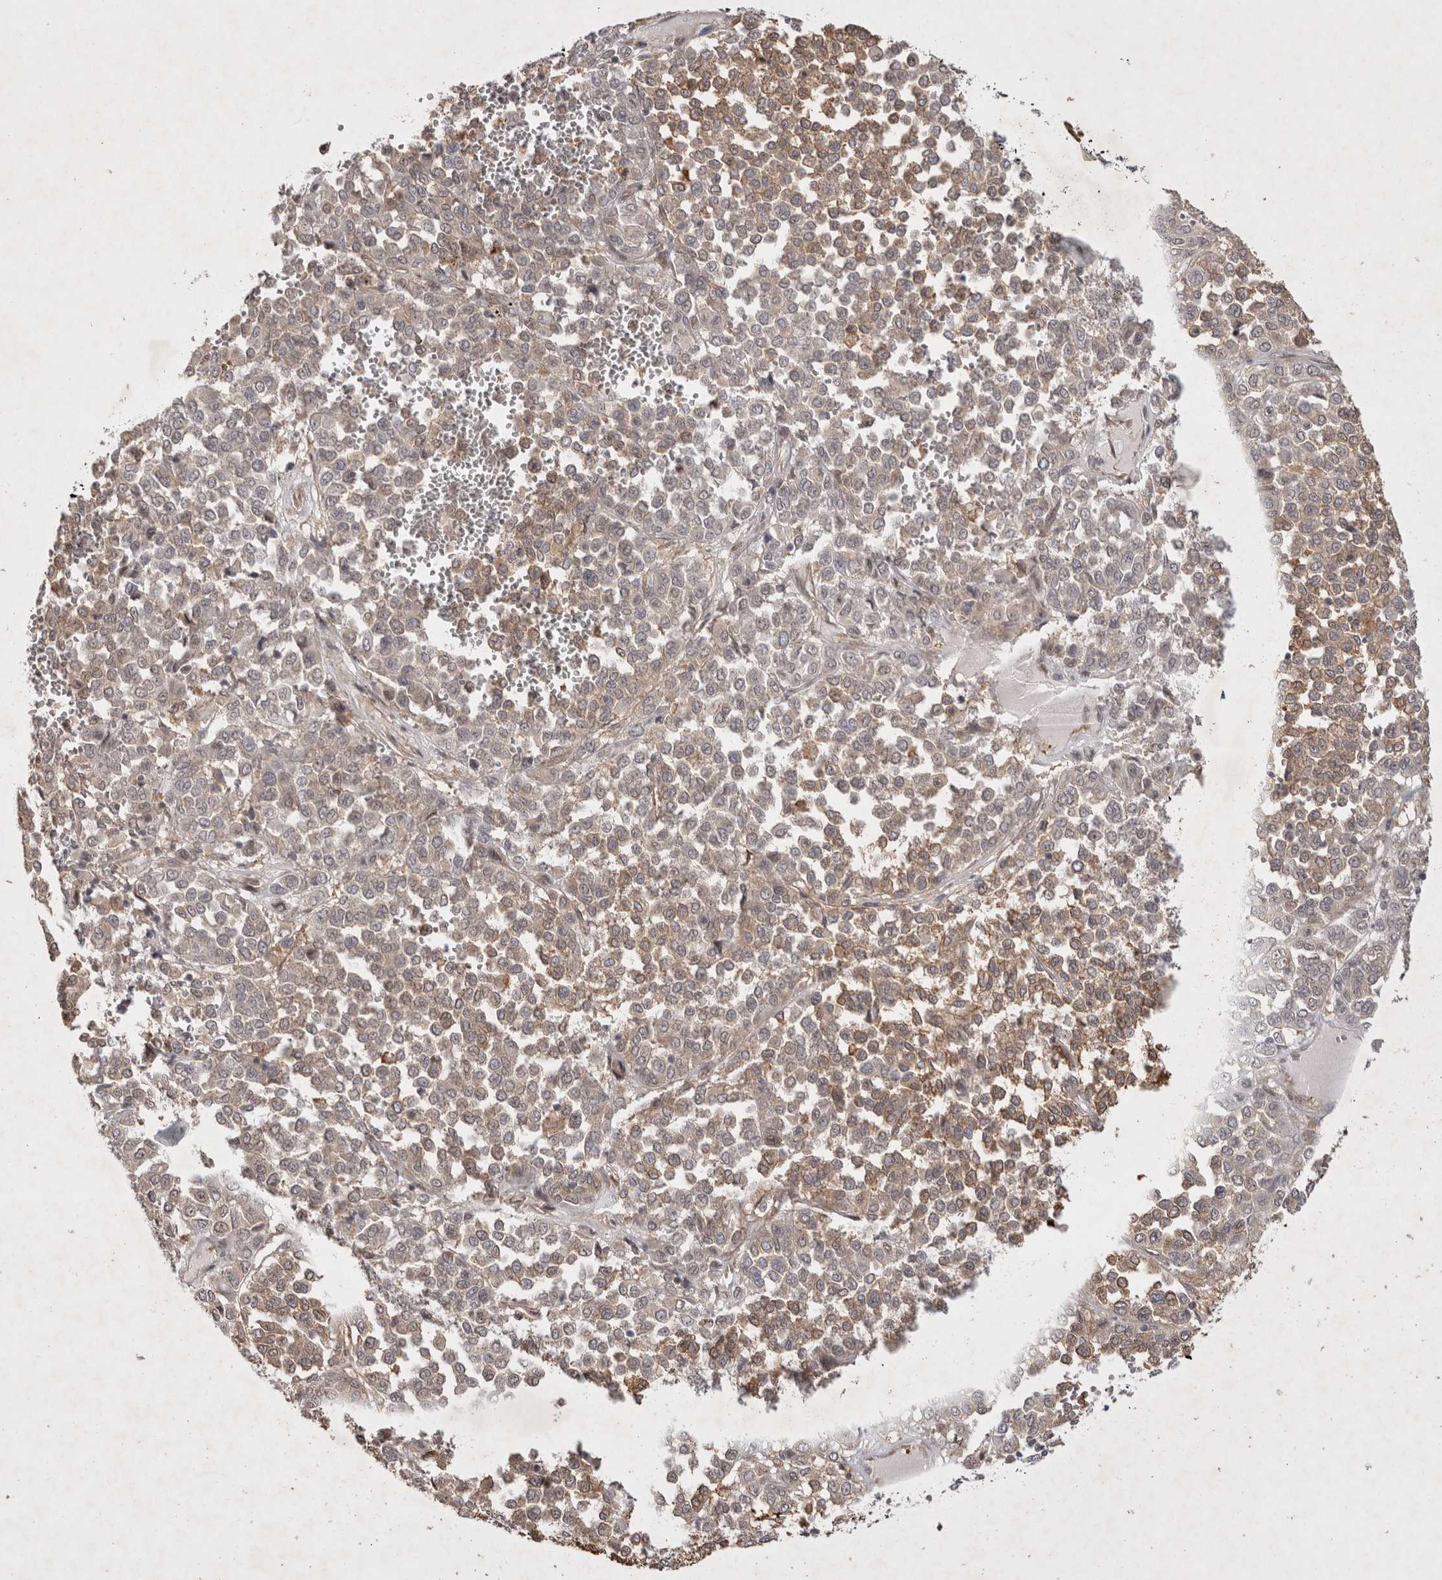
{"staining": {"intensity": "weak", "quantity": "25%-75%", "location": "cytoplasmic/membranous"}, "tissue": "melanoma", "cell_type": "Tumor cells", "image_type": "cancer", "snomed": [{"axis": "morphology", "description": "Malignant melanoma, Metastatic site"}, {"axis": "topography", "description": "Pancreas"}], "caption": "Brown immunohistochemical staining in malignant melanoma (metastatic site) reveals weak cytoplasmic/membranous positivity in approximately 25%-75% of tumor cells.", "gene": "ZNF318", "patient": {"sex": "female", "age": 30}}